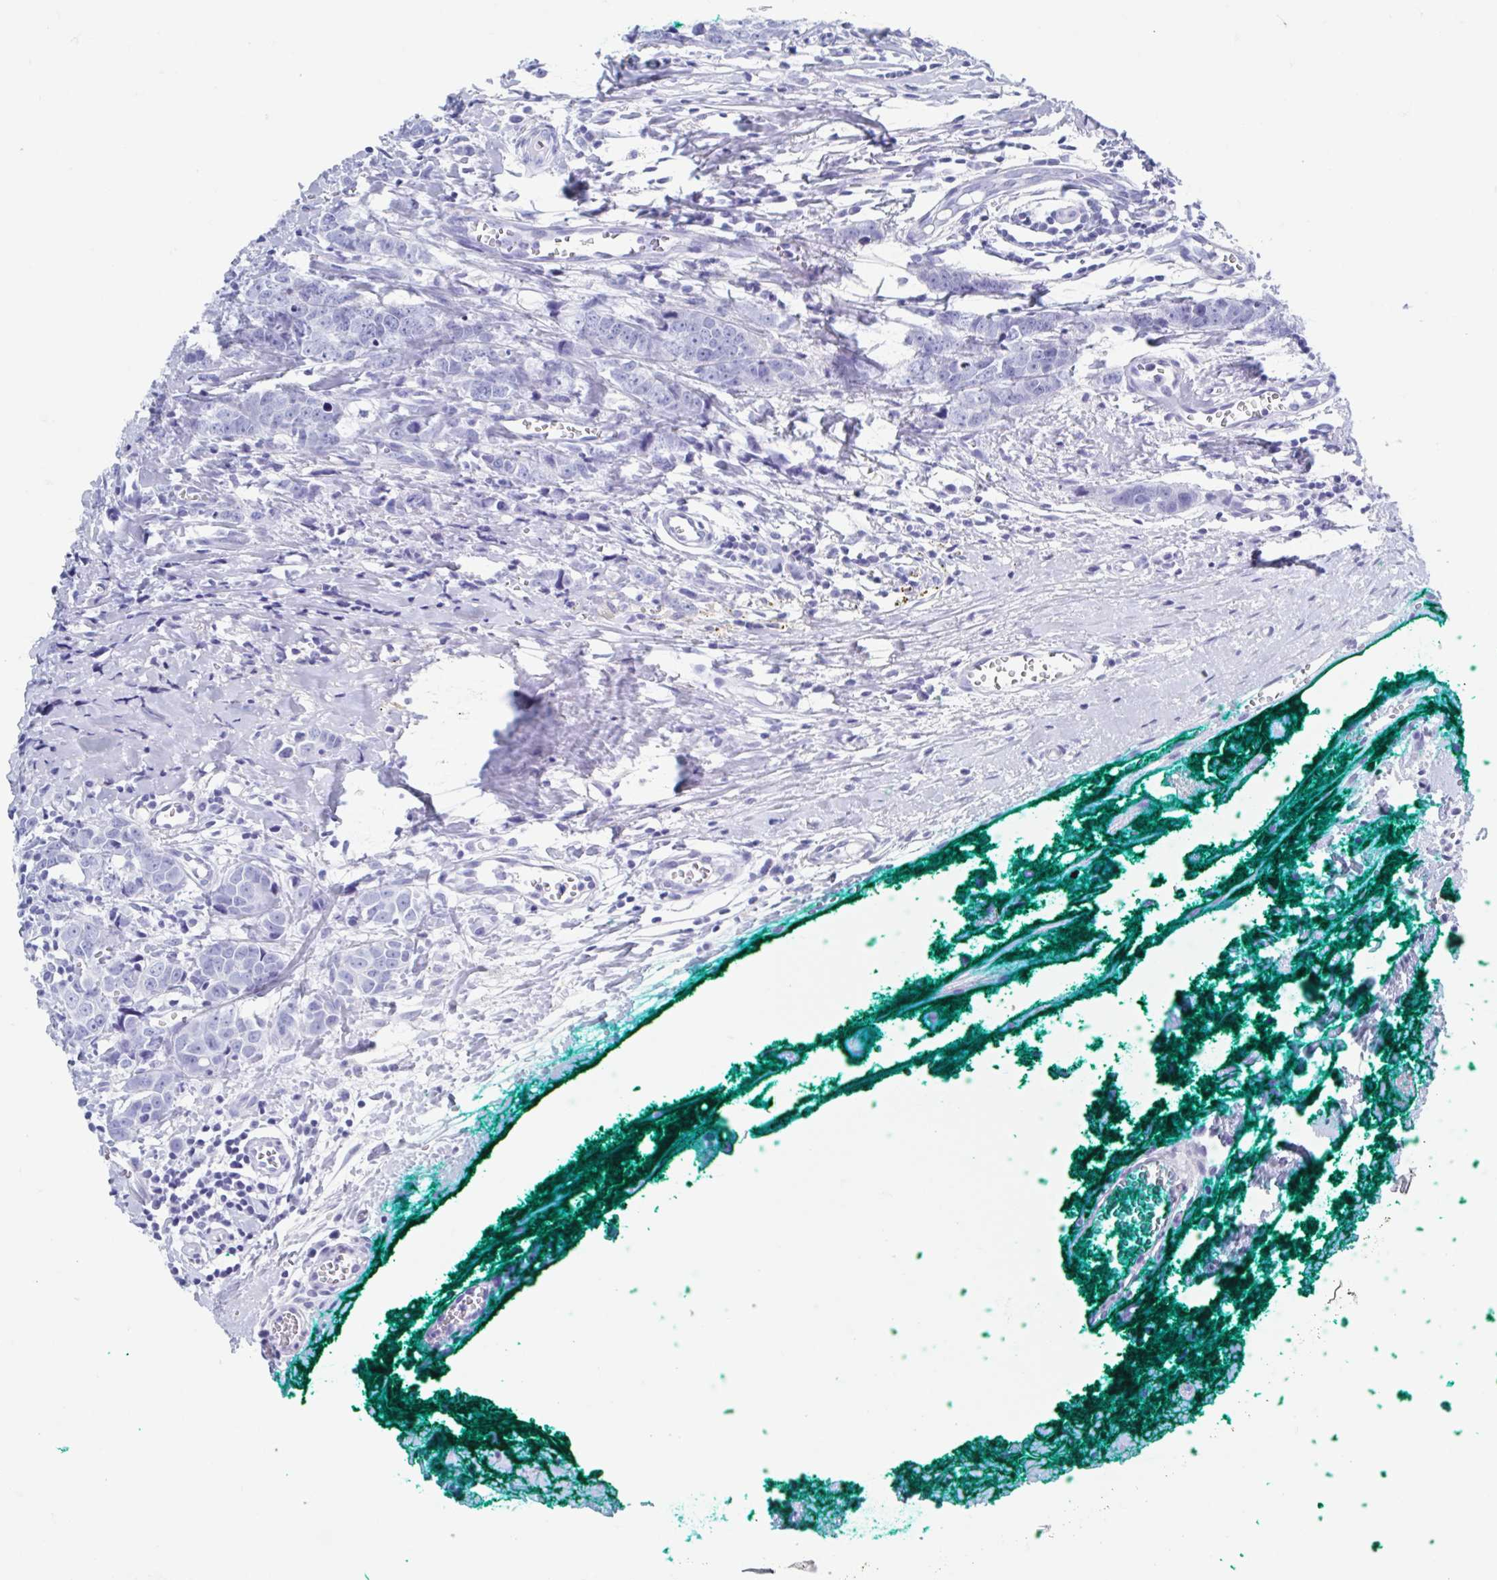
{"staining": {"intensity": "negative", "quantity": "none", "location": "none"}, "tissue": "breast cancer", "cell_type": "Tumor cells", "image_type": "cancer", "snomed": [{"axis": "morphology", "description": "Duct carcinoma"}, {"axis": "topography", "description": "Breast"}], "caption": "Immunohistochemistry histopathology image of neoplastic tissue: breast cancer stained with DAB (3,3'-diaminobenzidine) demonstrates no significant protein expression in tumor cells.", "gene": "C10orf53", "patient": {"sex": "female", "age": 80}}